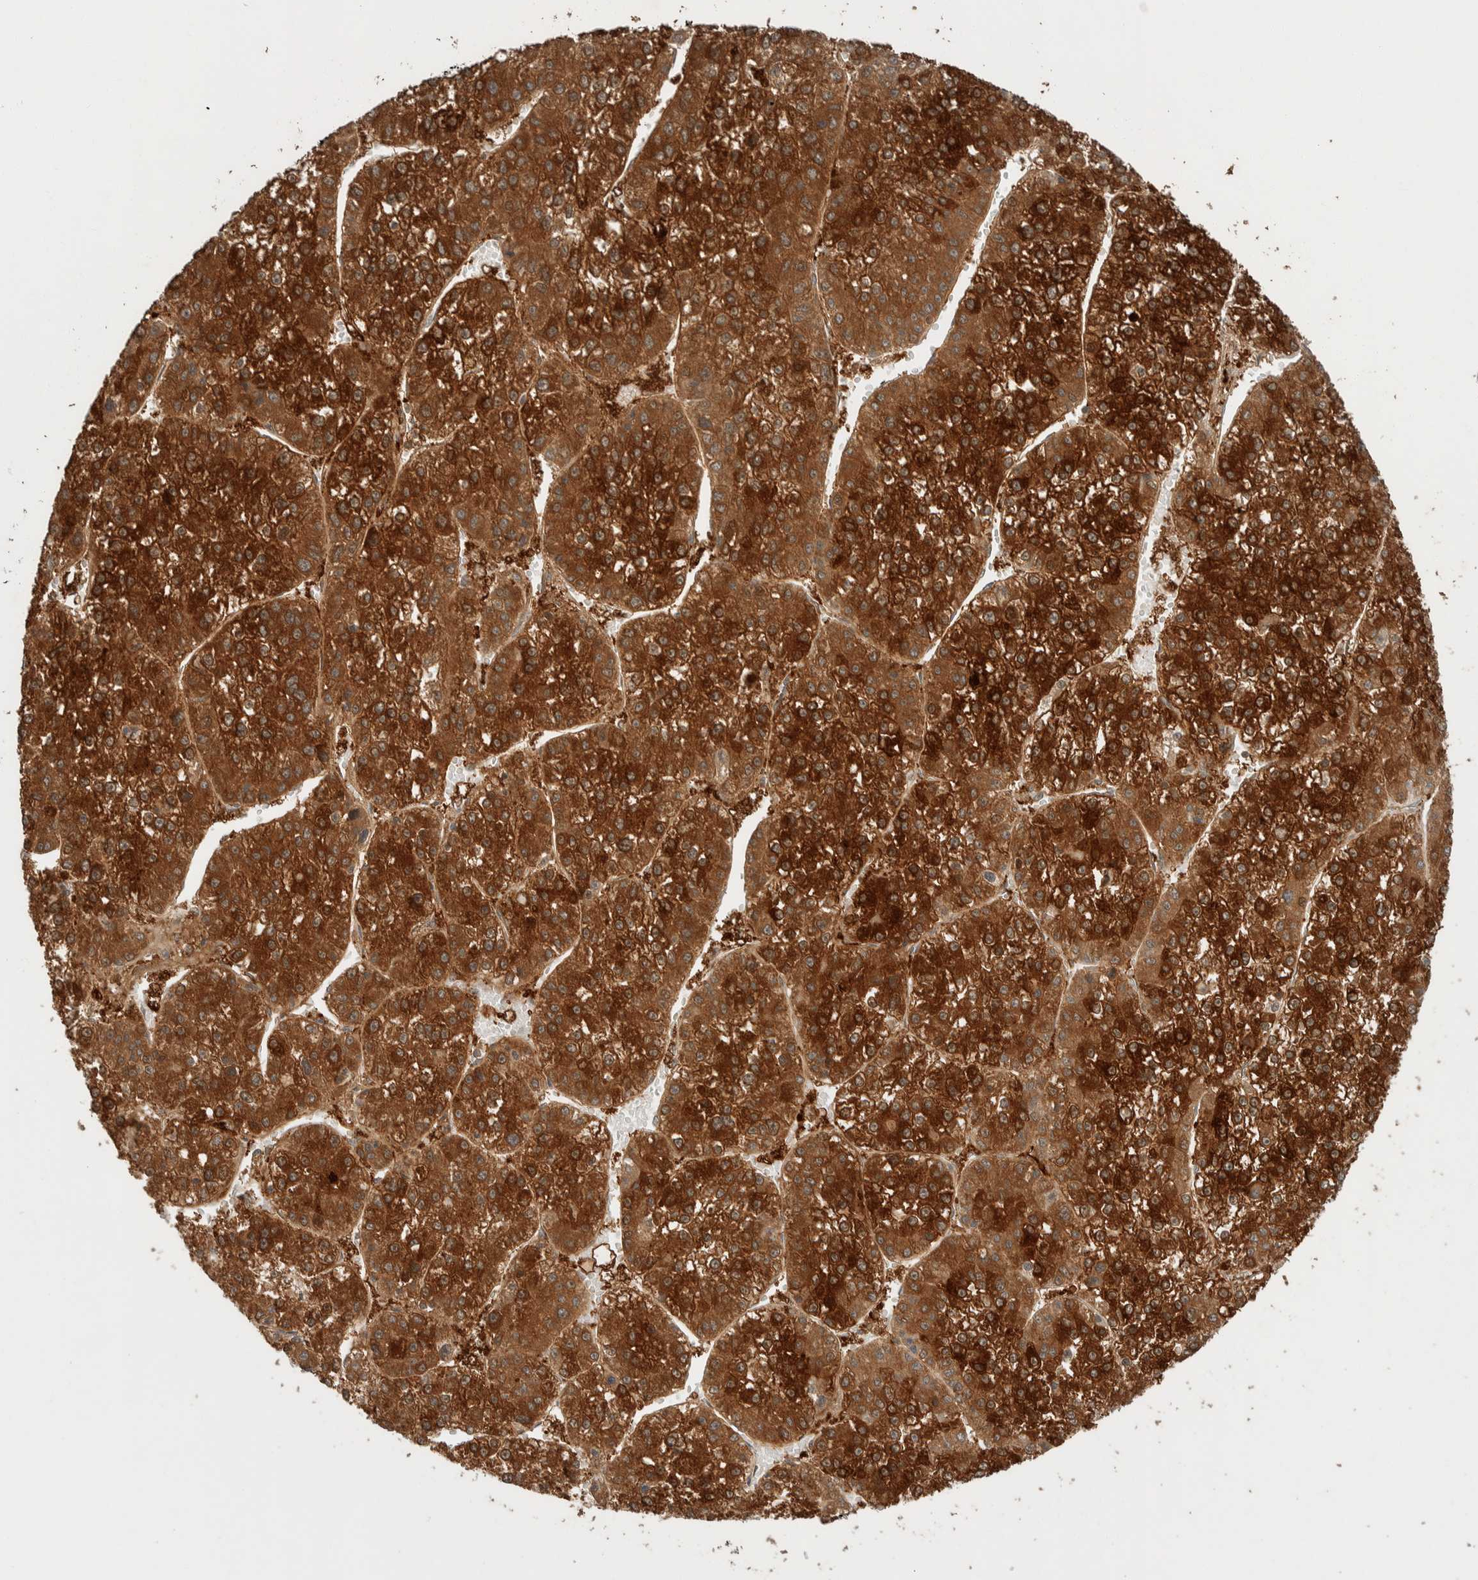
{"staining": {"intensity": "strong", "quantity": ">75%", "location": "cytoplasmic/membranous,nuclear"}, "tissue": "liver cancer", "cell_type": "Tumor cells", "image_type": "cancer", "snomed": [{"axis": "morphology", "description": "Carcinoma, Hepatocellular, NOS"}, {"axis": "topography", "description": "Liver"}], "caption": "The histopathology image exhibits staining of liver cancer (hepatocellular carcinoma), revealing strong cytoplasmic/membranous and nuclear protein staining (brown color) within tumor cells.", "gene": "ZNF567", "patient": {"sex": "female", "age": 73}}